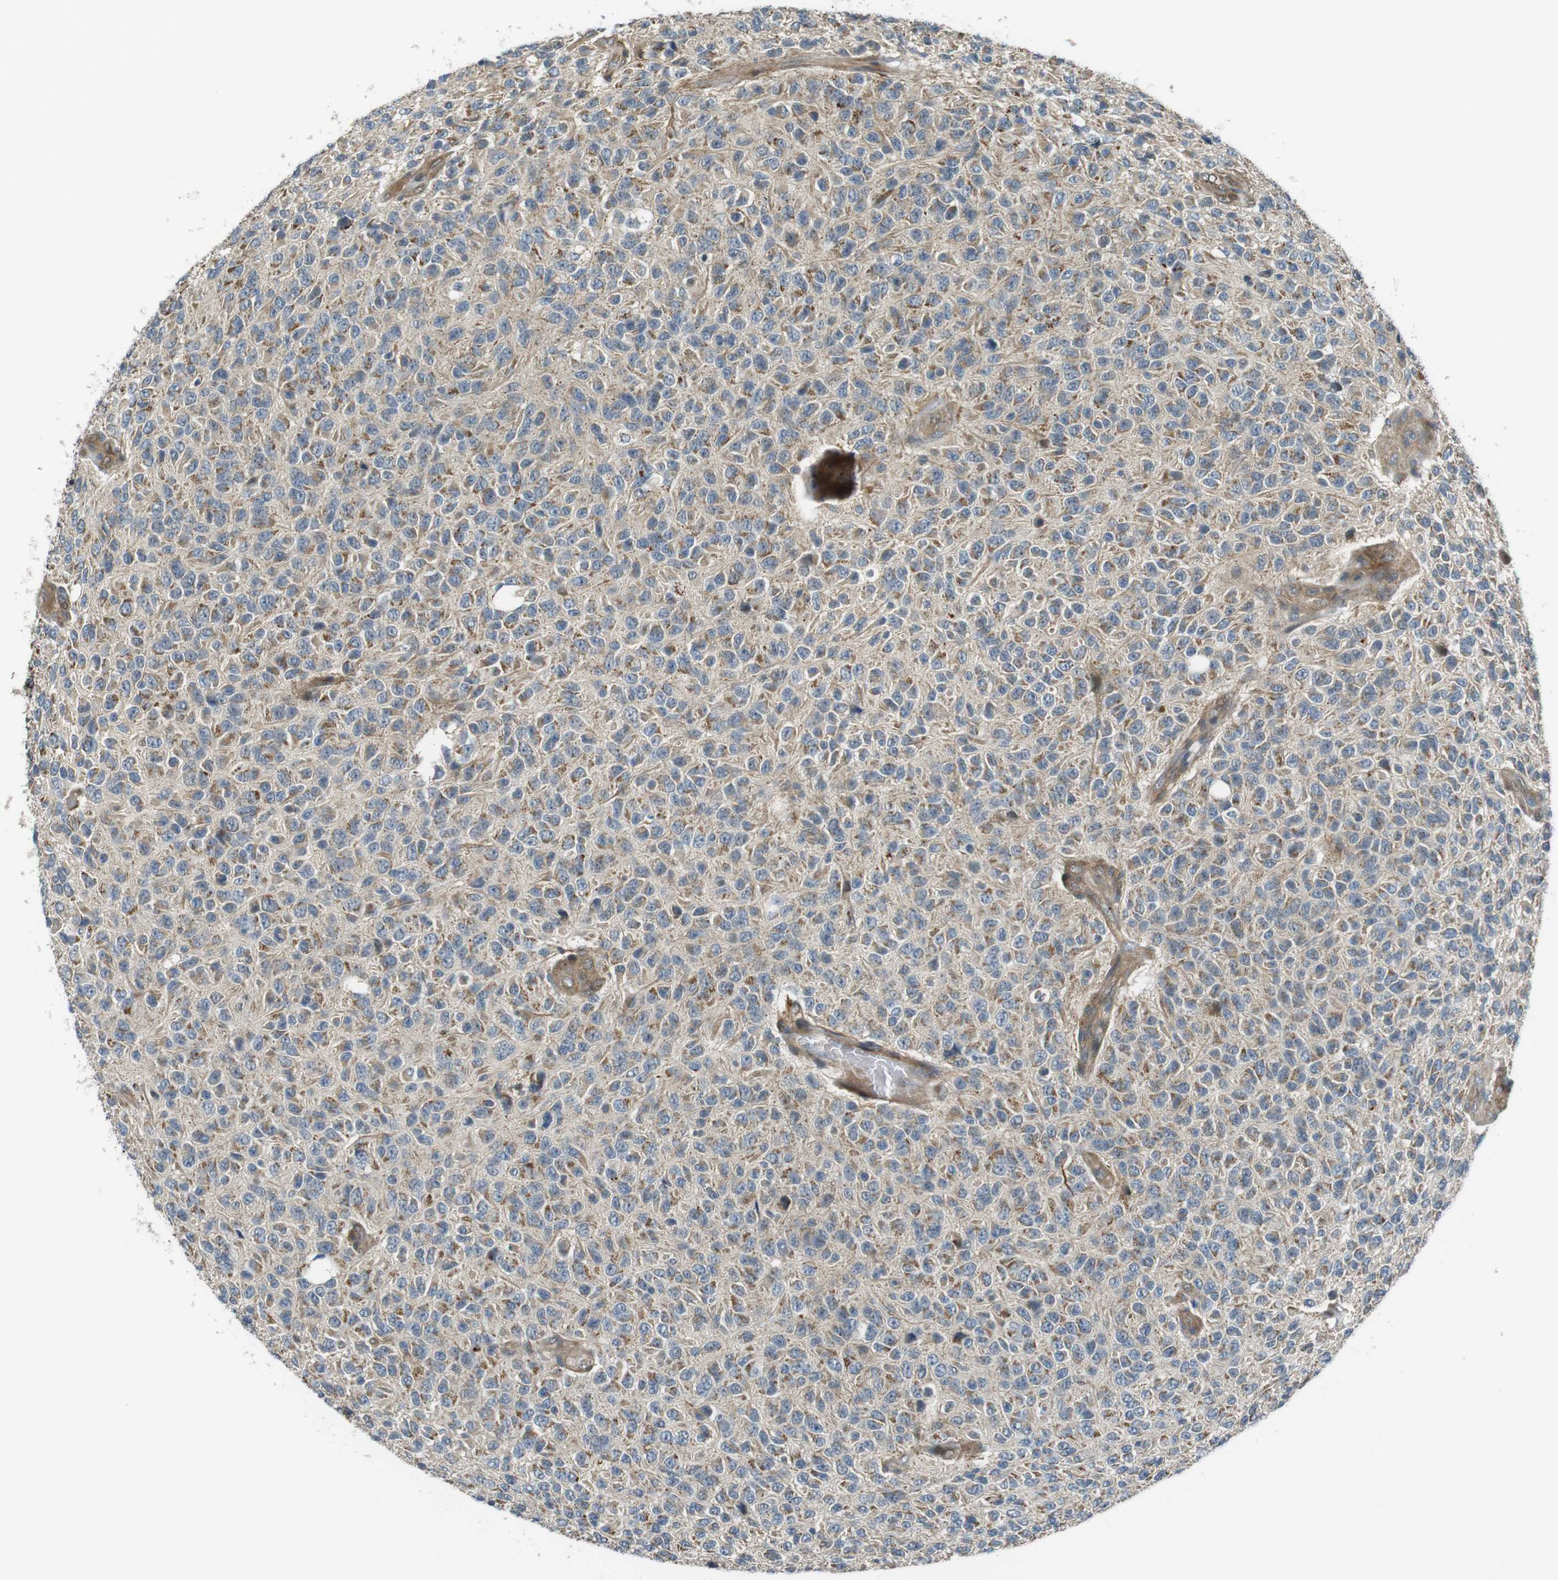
{"staining": {"intensity": "moderate", "quantity": "<25%", "location": "cytoplasmic/membranous"}, "tissue": "glioma", "cell_type": "Tumor cells", "image_type": "cancer", "snomed": [{"axis": "morphology", "description": "Glioma, malignant, High grade"}, {"axis": "topography", "description": "pancreas cauda"}], "caption": "High-power microscopy captured an immunohistochemistry (IHC) photomicrograph of malignant high-grade glioma, revealing moderate cytoplasmic/membranous expression in about <25% of tumor cells. (IHC, brightfield microscopy, high magnification).", "gene": "IFFO2", "patient": {"sex": "male", "age": 60}}